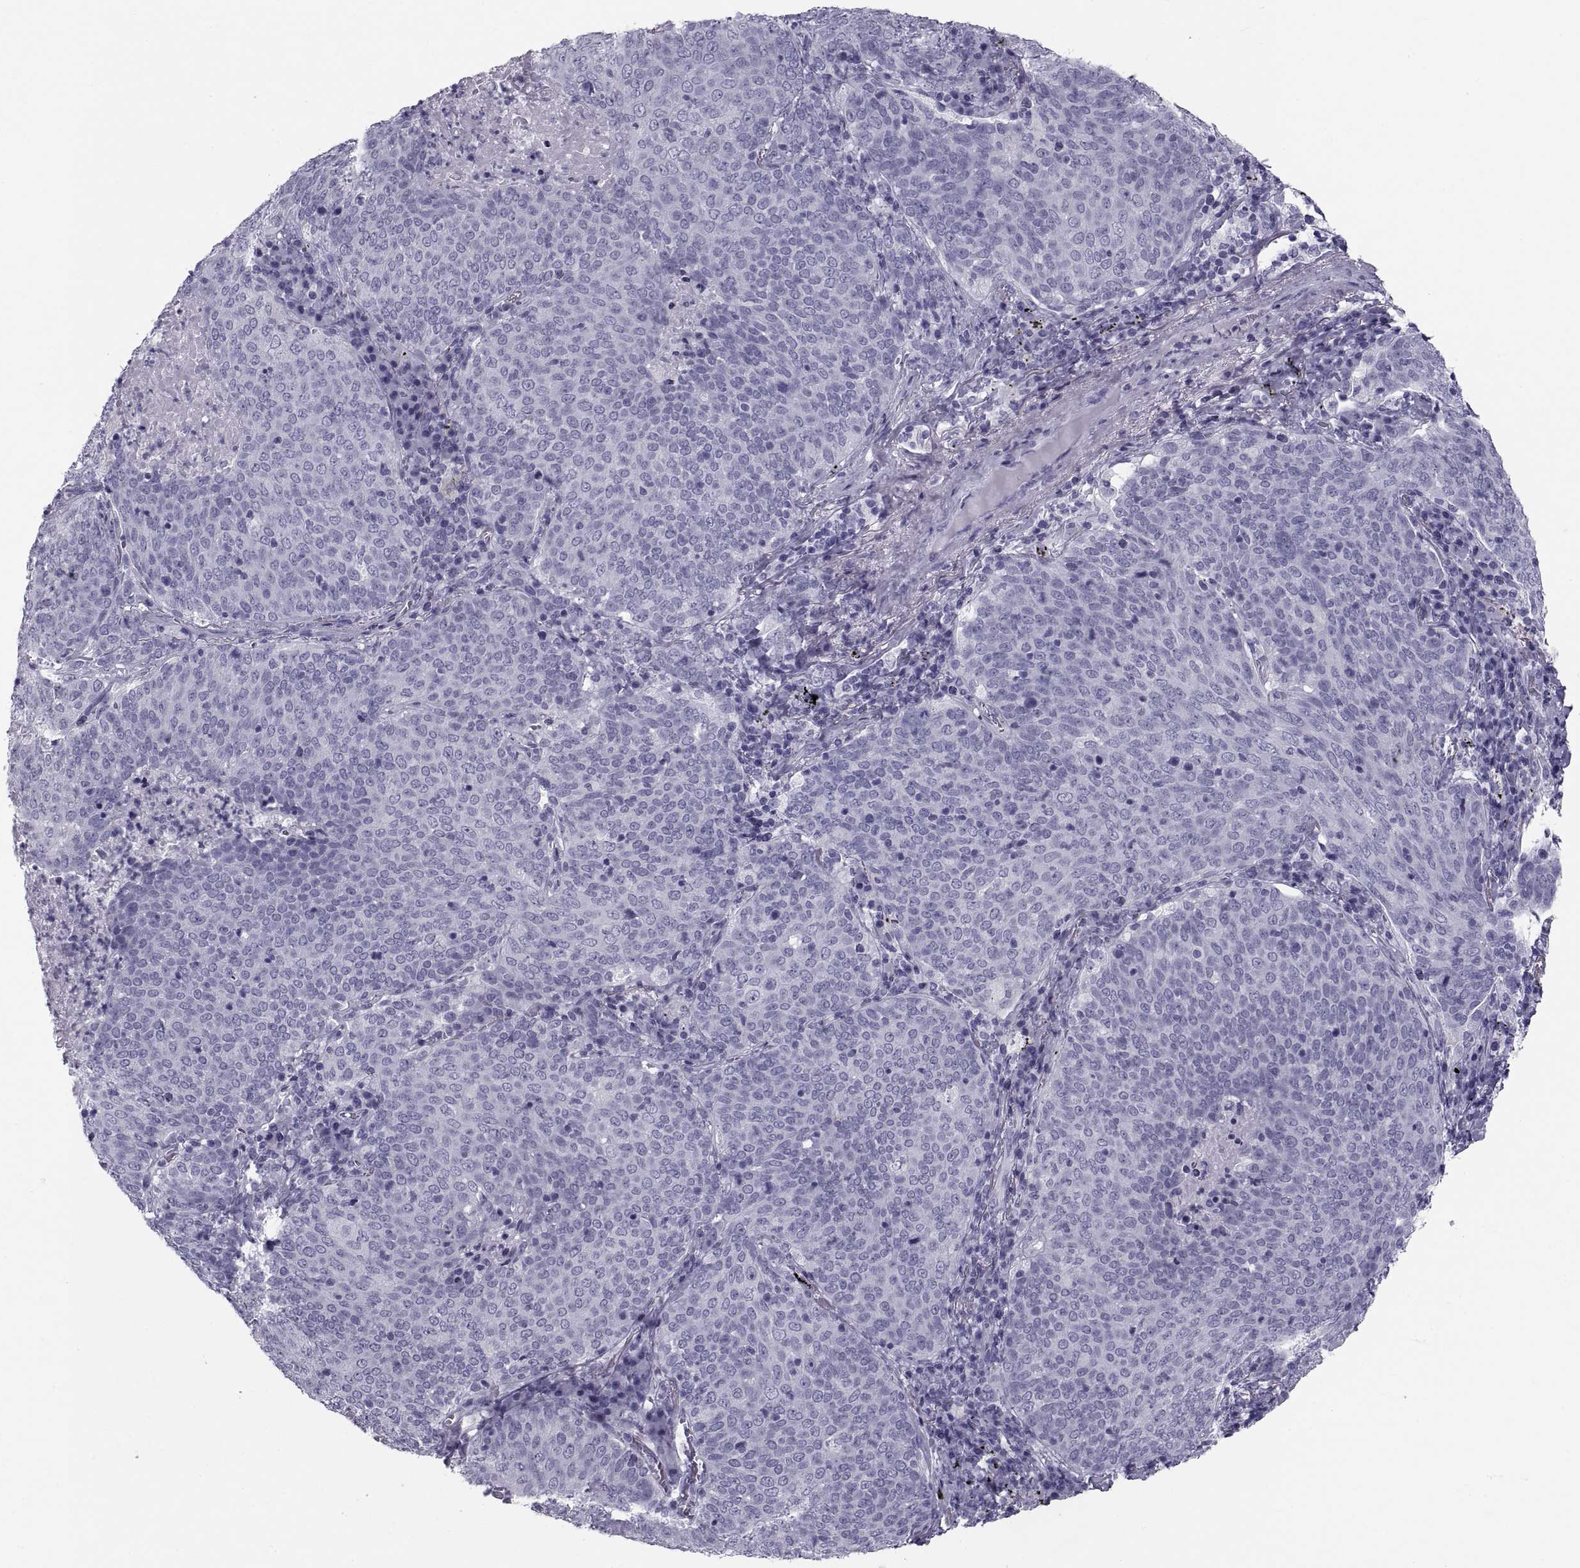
{"staining": {"intensity": "negative", "quantity": "none", "location": "none"}, "tissue": "lung cancer", "cell_type": "Tumor cells", "image_type": "cancer", "snomed": [{"axis": "morphology", "description": "Squamous cell carcinoma, NOS"}, {"axis": "topography", "description": "Lung"}], "caption": "Immunohistochemistry of lung squamous cell carcinoma shows no expression in tumor cells.", "gene": "CRISP1", "patient": {"sex": "male", "age": 82}}